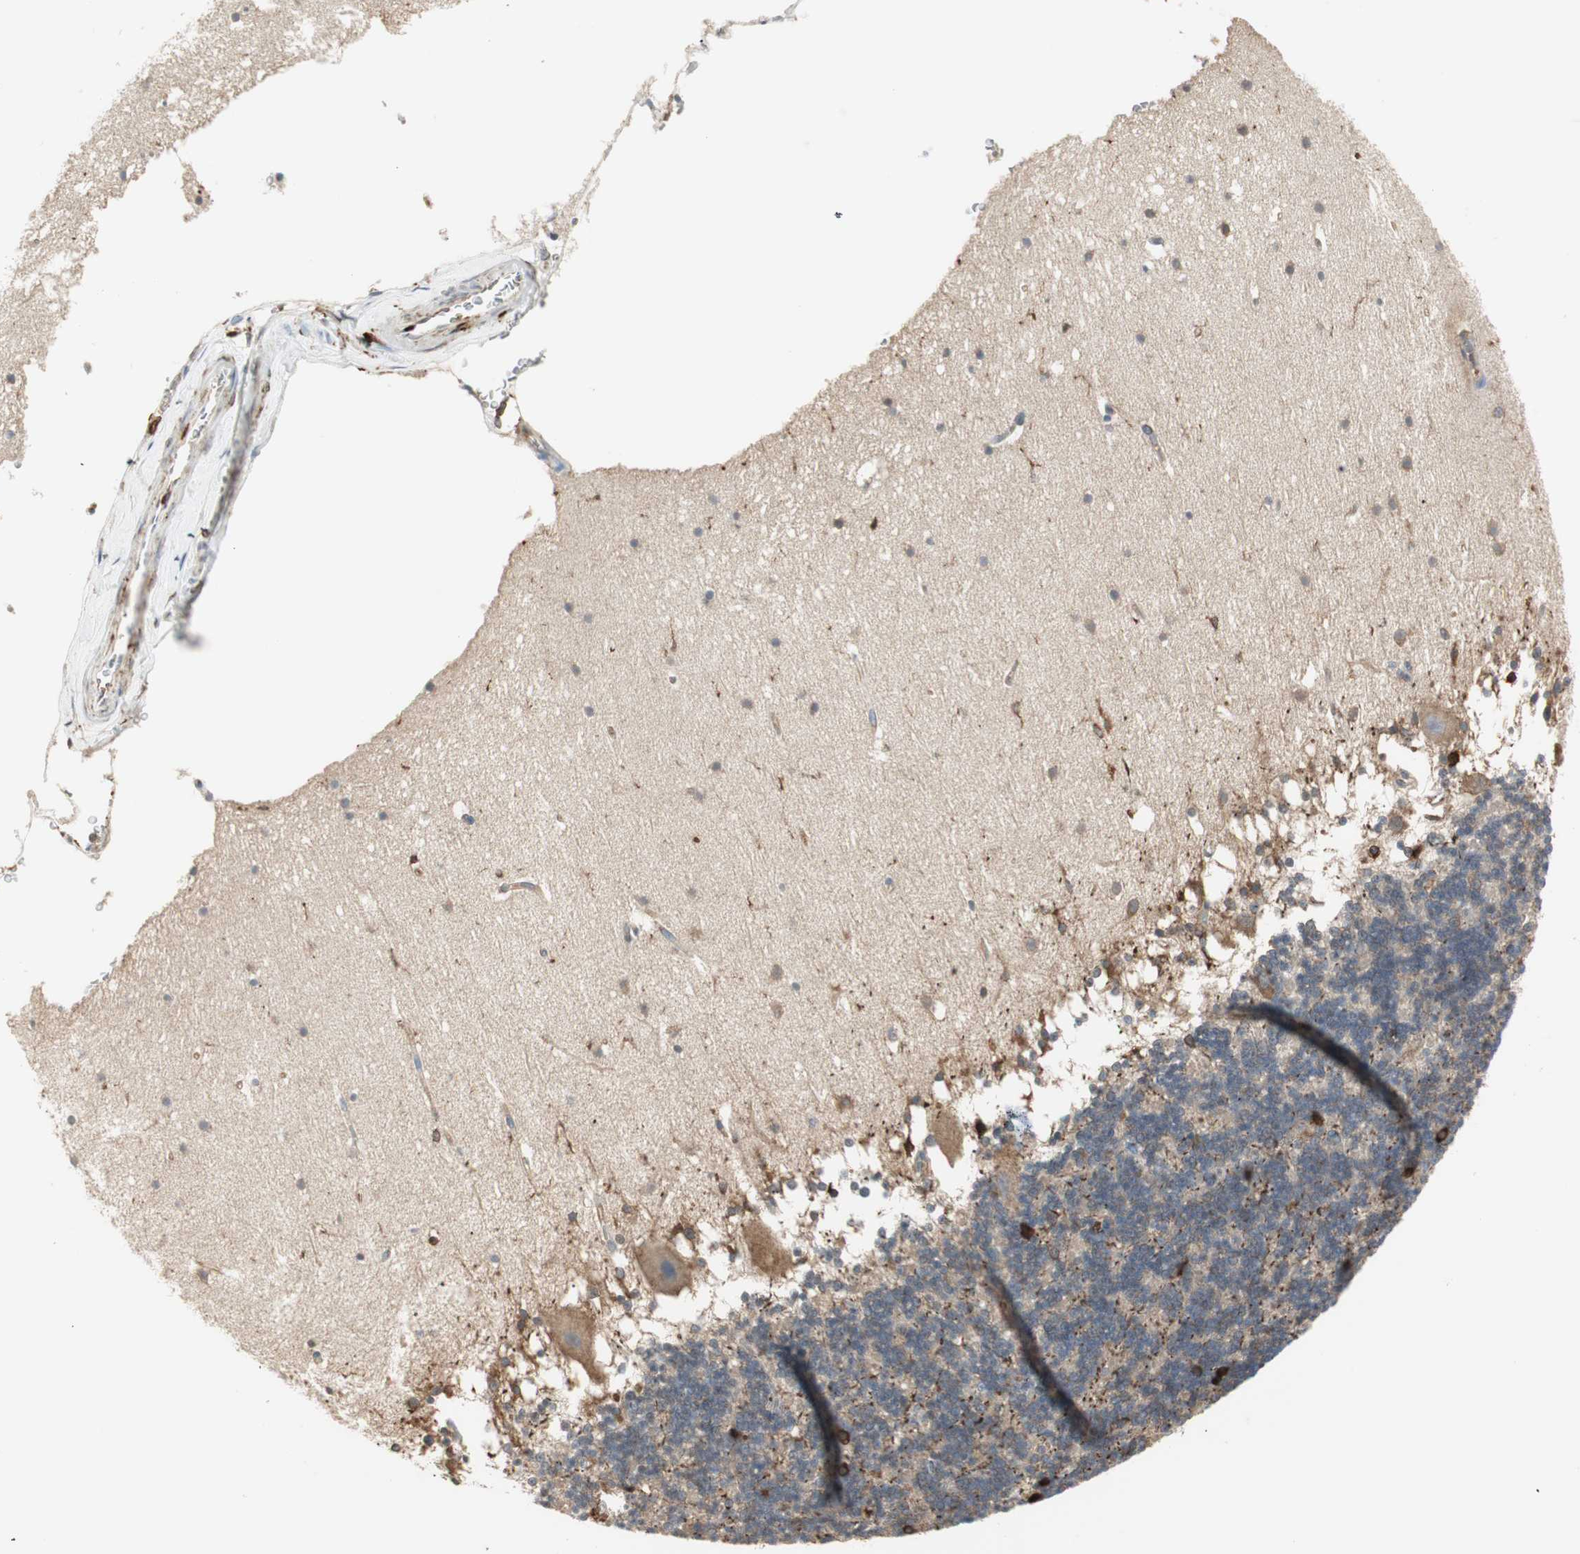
{"staining": {"intensity": "strong", "quantity": "<25%", "location": "cytoplasmic/membranous,nuclear"}, "tissue": "cerebellum", "cell_type": "Cells in granular layer", "image_type": "normal", "snomed": [{"axis": "morphology", "description": "Normal tissue, NOS"}, {"axis": "topography", "description": "Cerebellum"}], "caption": "Immunohistochemistry (IHC) staining of unremarkable cerebellum, which demonstrates medium levels of strong cytoplasmic/membranous,nuclear expression in approximately <25% of cells in granular layer indicating strong cytoplasmic/membranous,nuclear protein positivity. The staining was performed using DAB (brown) for protein detection and nuclei were counterstained in hematoxylin (blue).", "gene": "MMP3", "patient": {"sex": "female", "age": 19}}